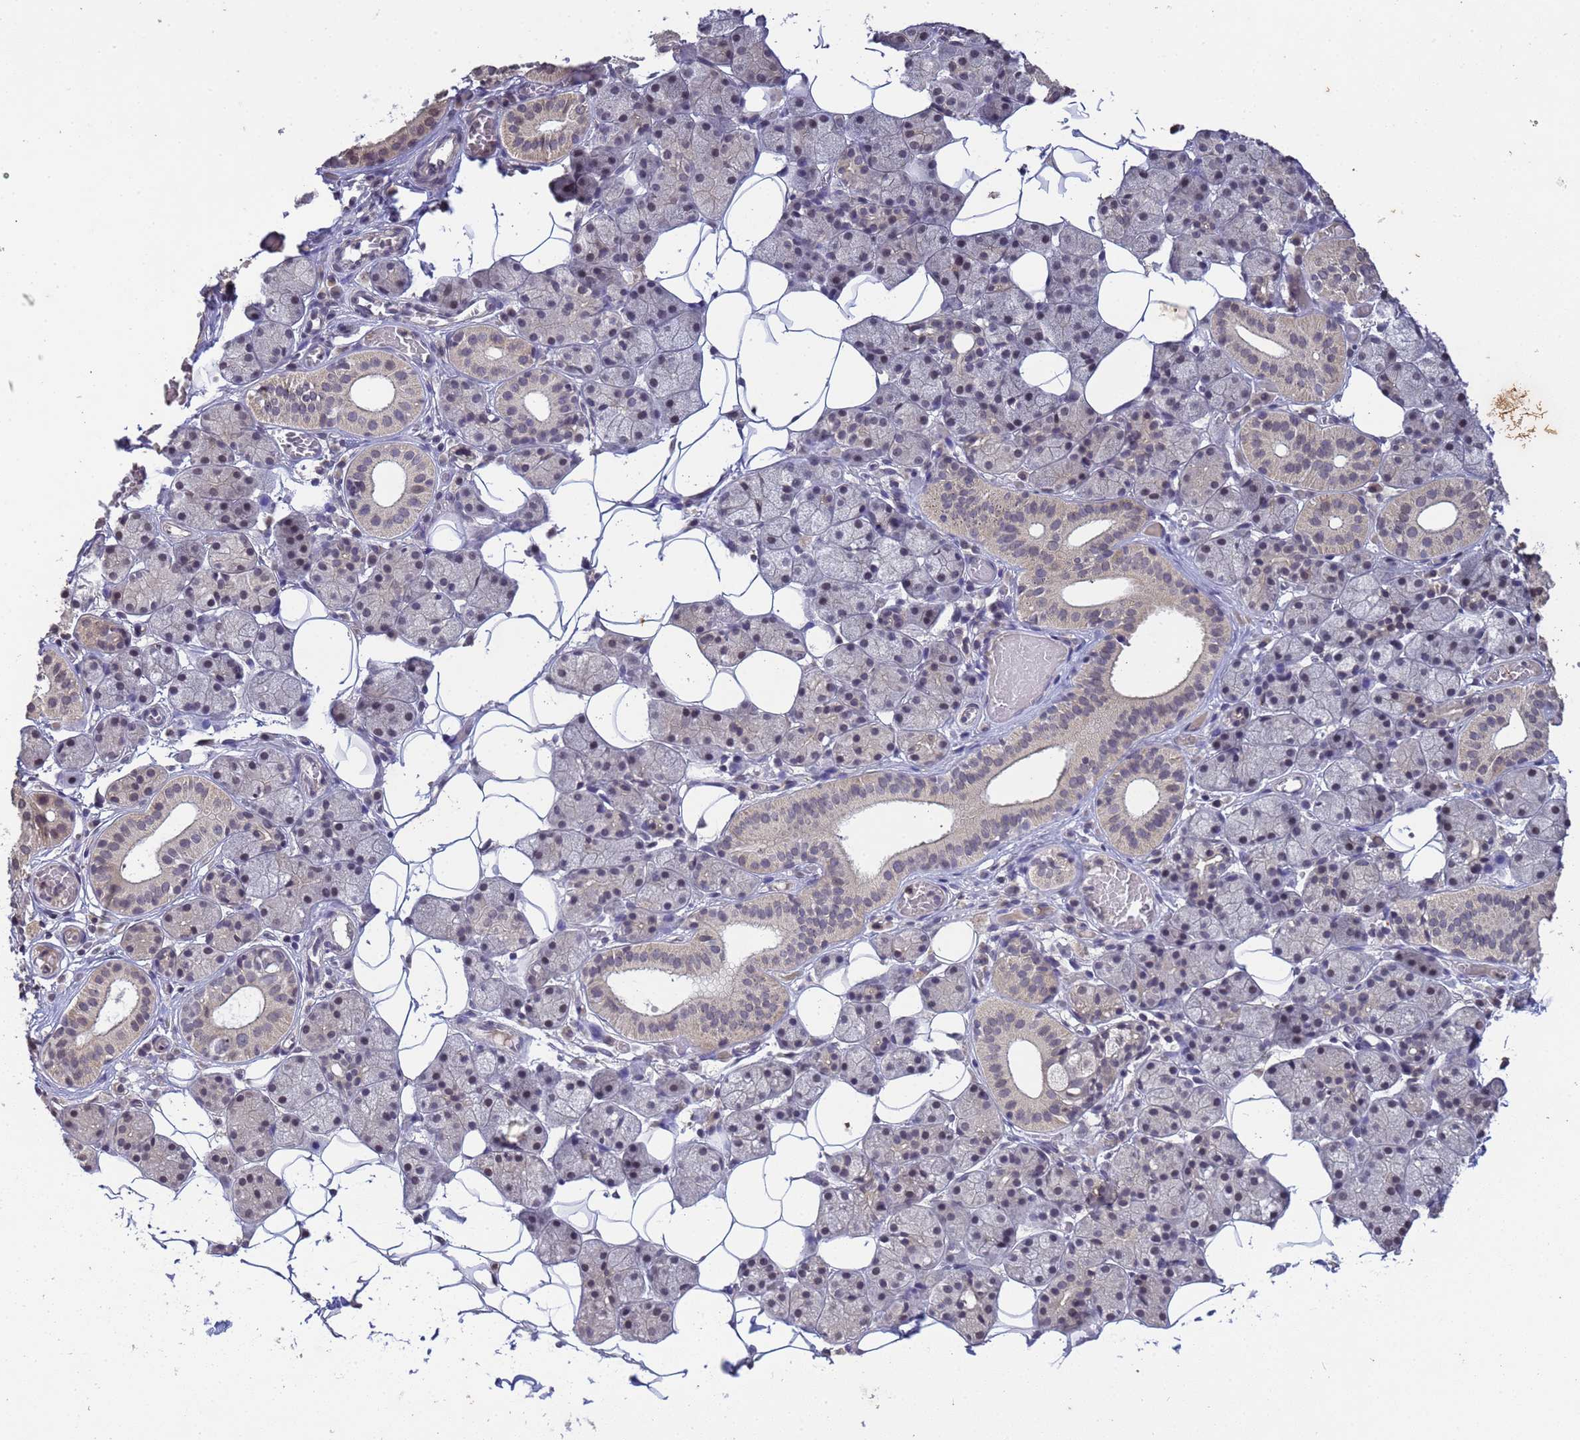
{"staining": {"intensity": "weak", "quantity": "<25%", "location": "cytoplasmic/membranous"}, "tissue": "salivary gland", "cell_type": "Glandular cells", "image_type": "normal", "snomed": [{"axis": "morphology", "description": "Normal tissue, NOS"}, {"axis": "topography", "description": "Salivary gland"}], "caption": "Human salivary gland stained for a protein using immunohistochemistry displays no expression in glandular cells.", "gene": "MYL7", "patient": {"sex": "female", "age": 33}}